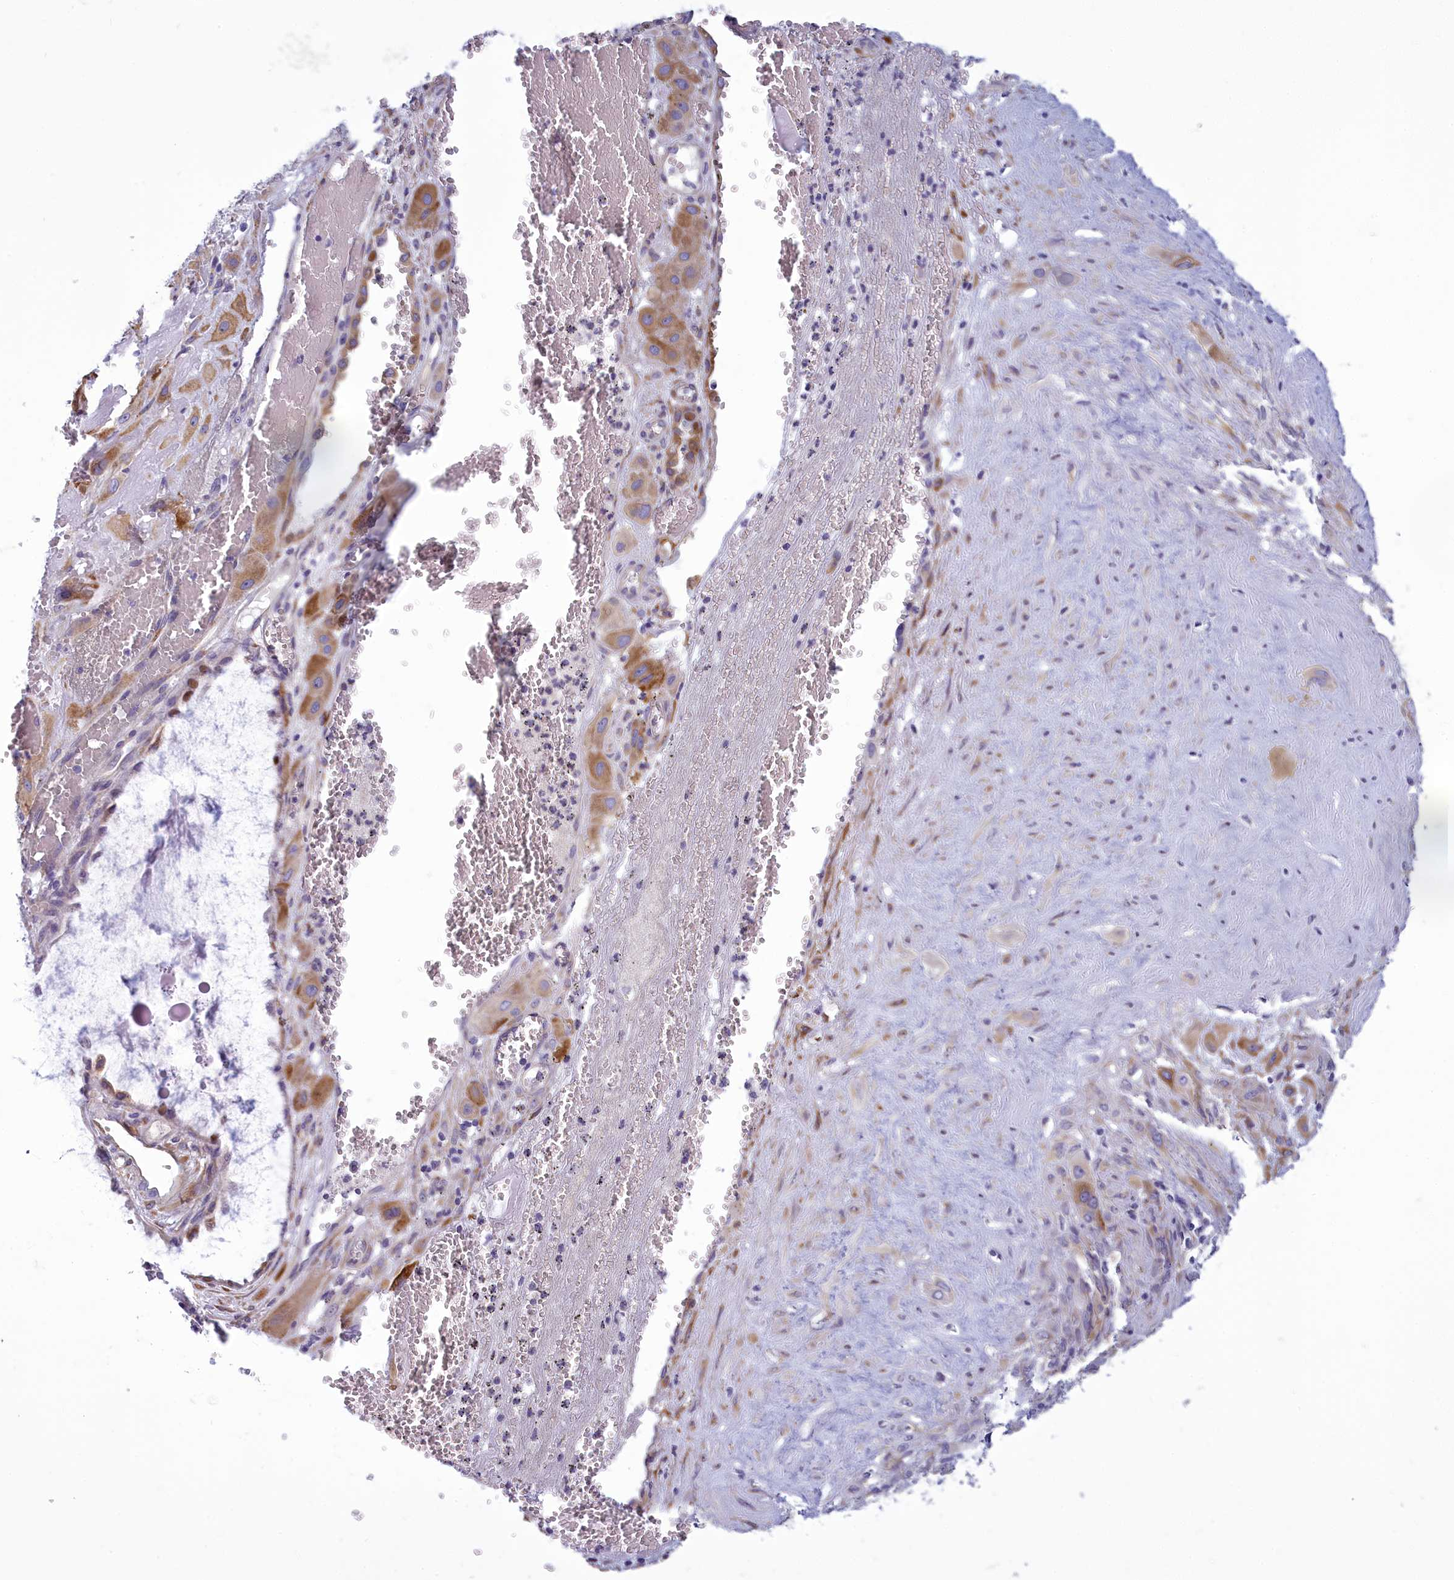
{"staining": {"intensity": "moderate", "quantity": ">75%", "location": "cytoplasmic/membranous"}, "tissue": "cervical cancer", "cell_type": "Tumor cells", "image_type": "cancer", "snomed": [{"axis": "morphology", "description": "Squamous cell carcinoma, NOS"}, {"axis": "topography", "description": "Cervix"}], "caption": "DAB immunohistochemical staining of cervical cancer (squamous cell carcinoma) exhibits moderate cytoplasmic/membranous protein positivity in approximately >75% of tumor cells.", "gene": "CENATAC", "patient": {"sex": "female", "age": 34}}